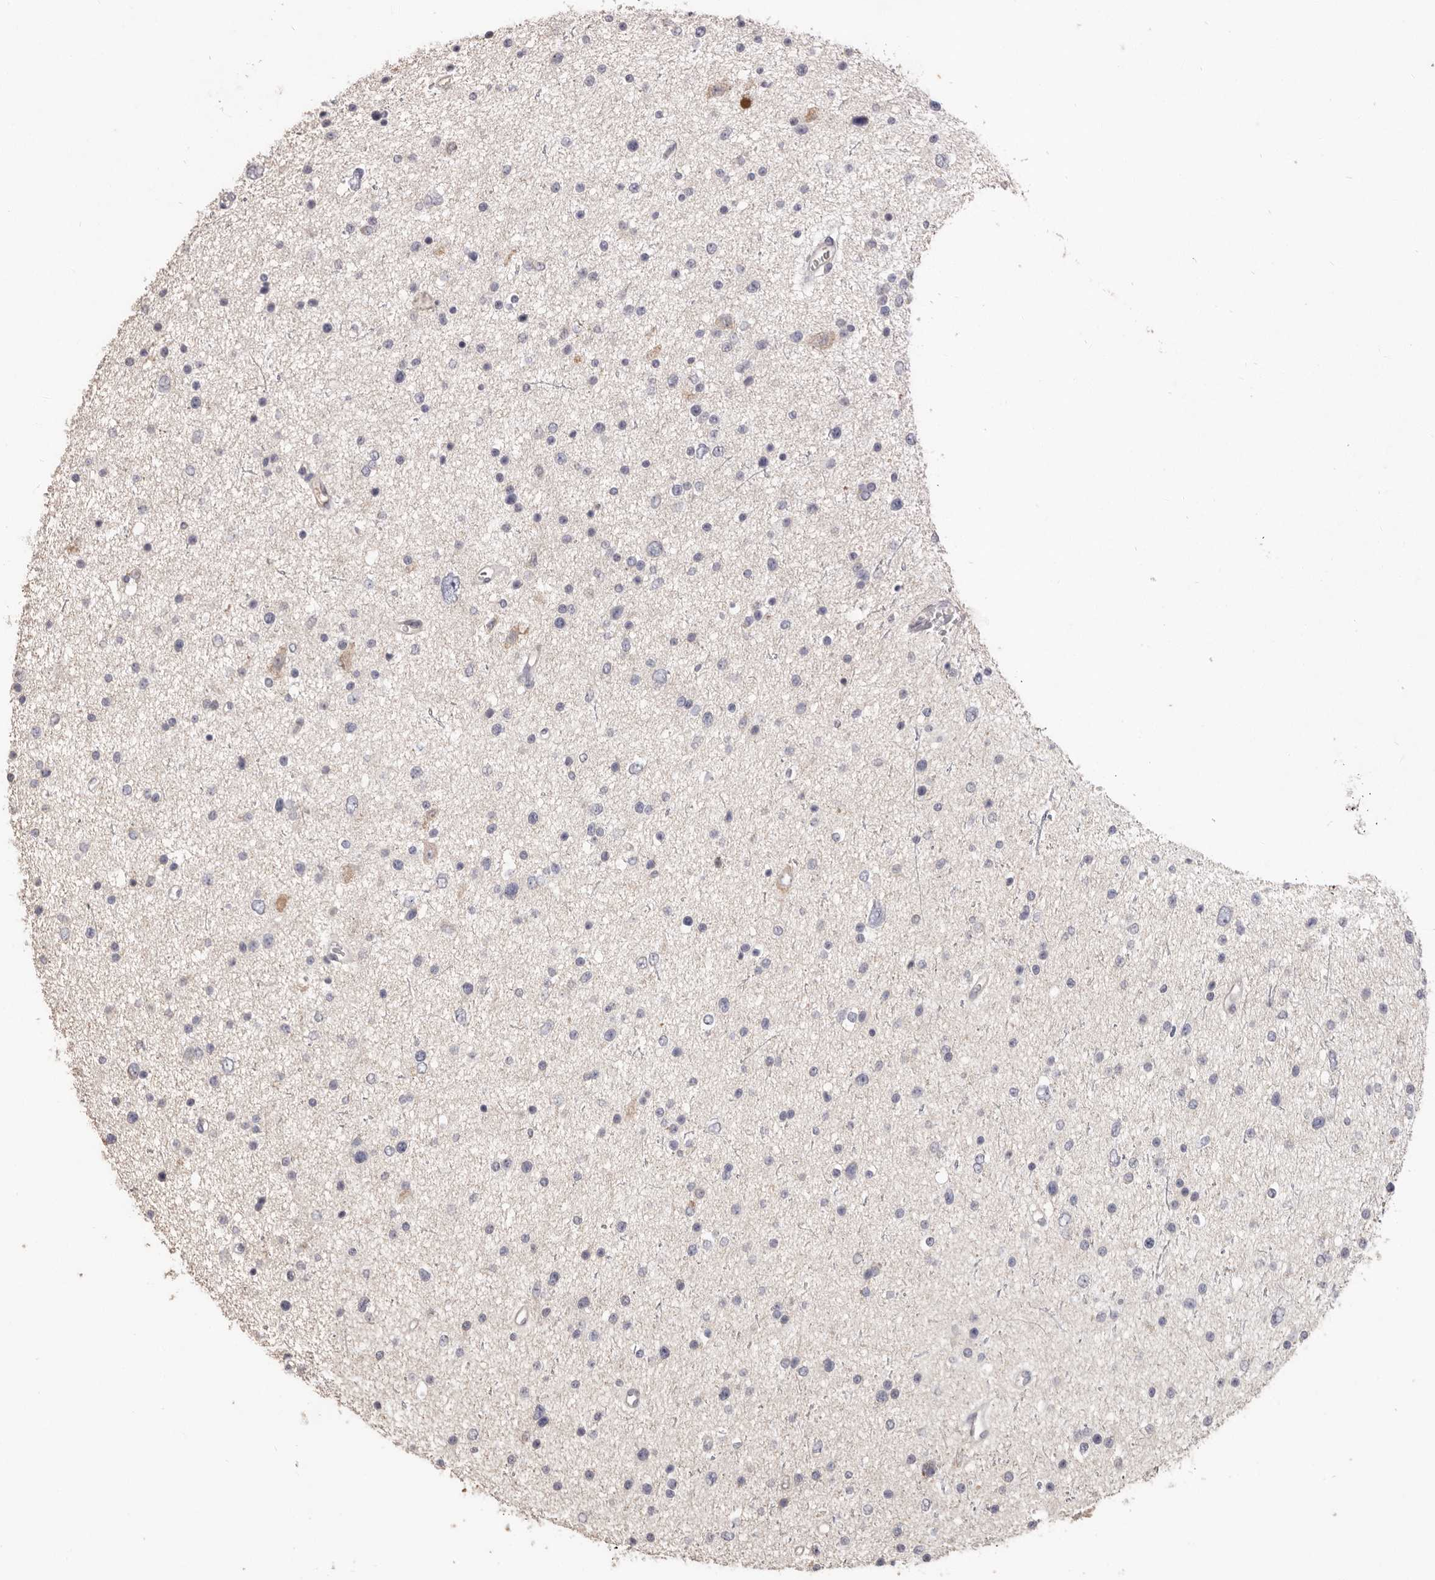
{"staining": {"intensity": "negative", "quantity": "none", "location": "none"}, "tissue": "glioma", "cell_type": "Tumor cells", "image_type": "cancer", "snomed": [{"axis": "morphology", "description": "Glioma, malignant, Low grade"}, {"axis": "topography", "description": "Brain"}], "caption": "Photomicrograph shows no significant protein positivity in tumor cells of malignant glioma (low-grade).", "gene": "HCAR2", "patient": {"sex": "female", "age": 37}}